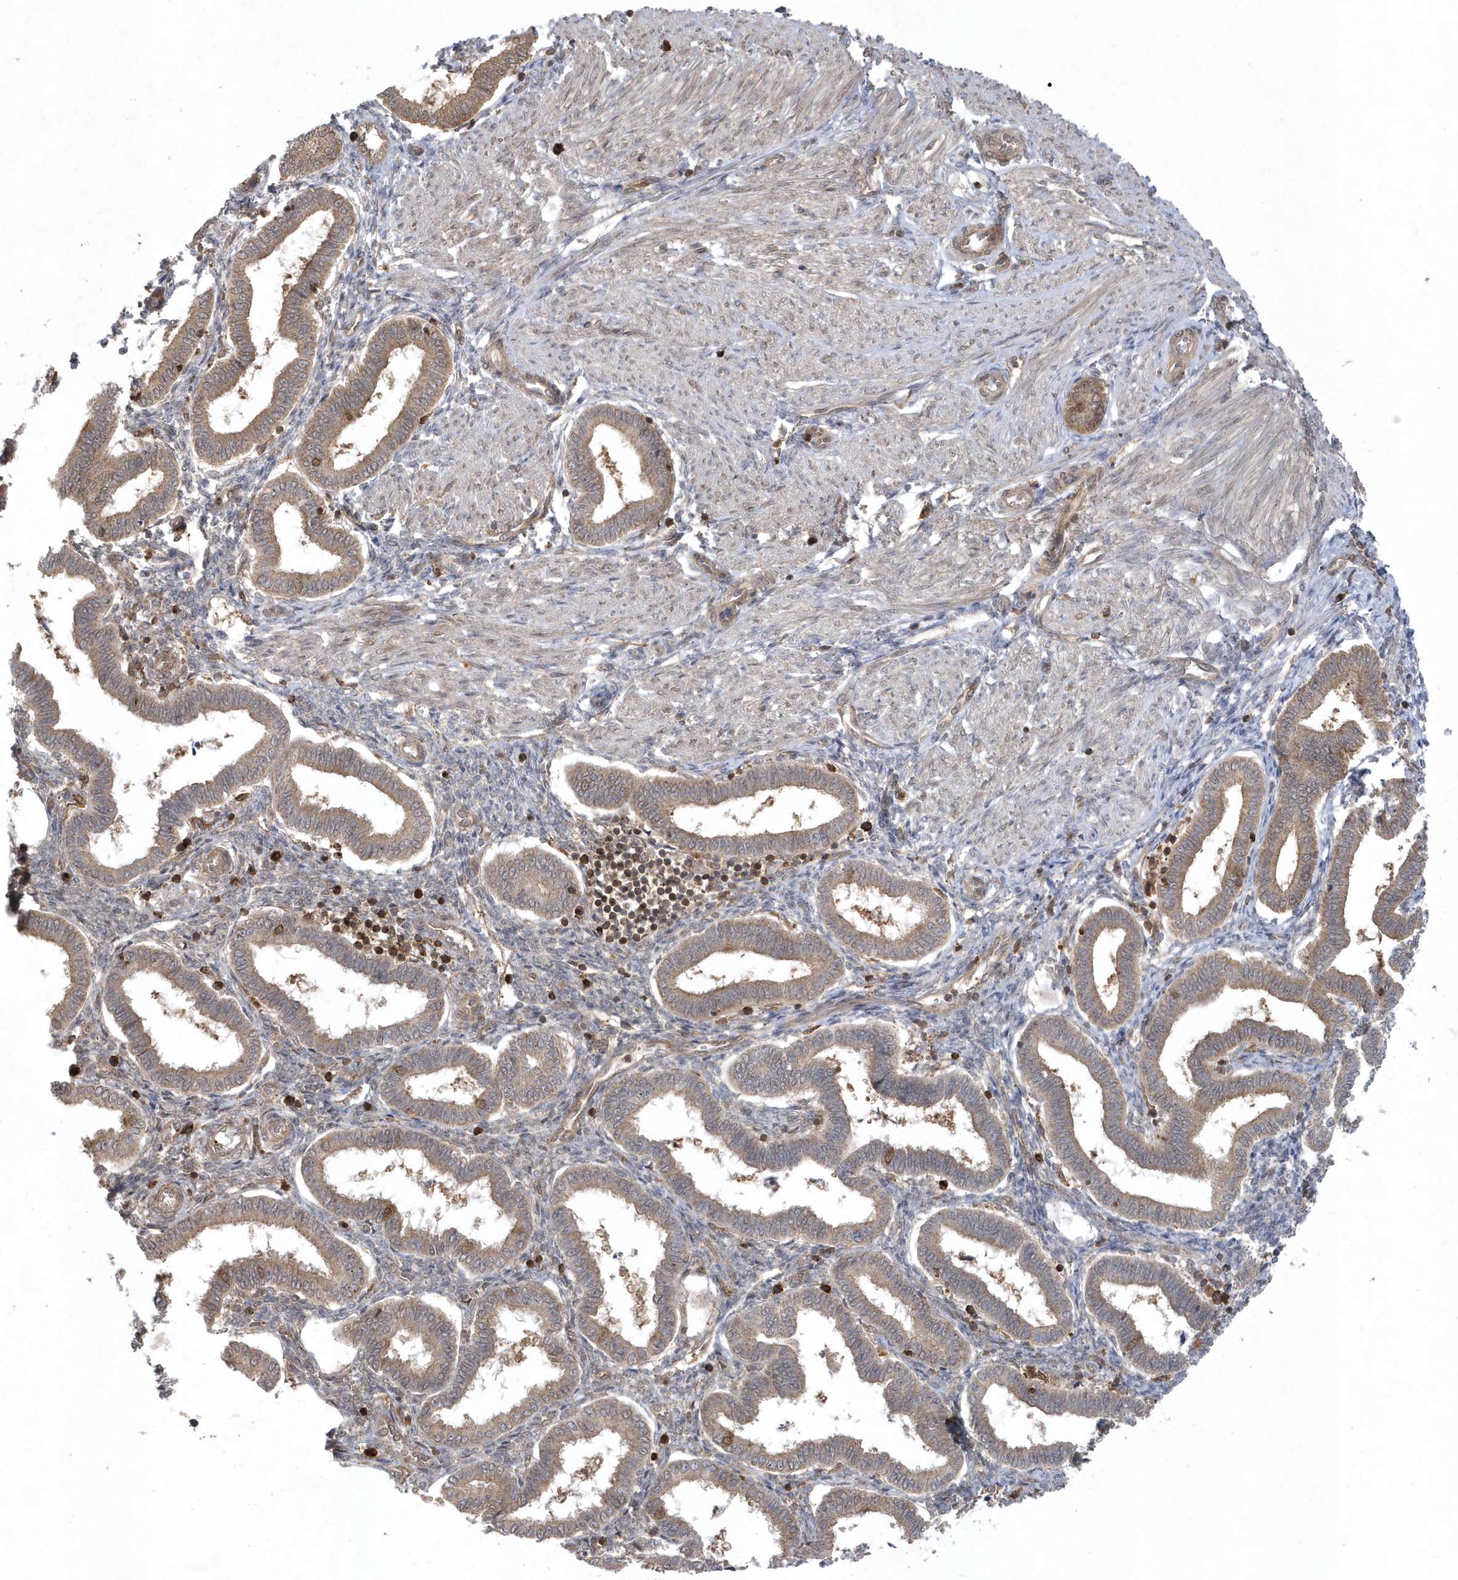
{"staining": {"intensity": "moderate", "quantity": "25%-75%", "location": "cytoplasmic/membranous,nuclear"}, "tissue": "endometrium", "cell_type": "Cells in endometrial stroma", "image_type": "normal", "snomed": [{"axis": "morphology", "description": "Normal tissue, NOS"}, {"axis": "topography", "description": "Endometrium"}], "caption": "Immunohistochemical staining of unremarkable endometrium demonstrates moderate cytoplasmic/membranous,nuclear protein positivity in about 25%-75% of cells in endometrial stroma.", "gene": "ACYP1", "patient": {"sex": "female", "age": 24}}